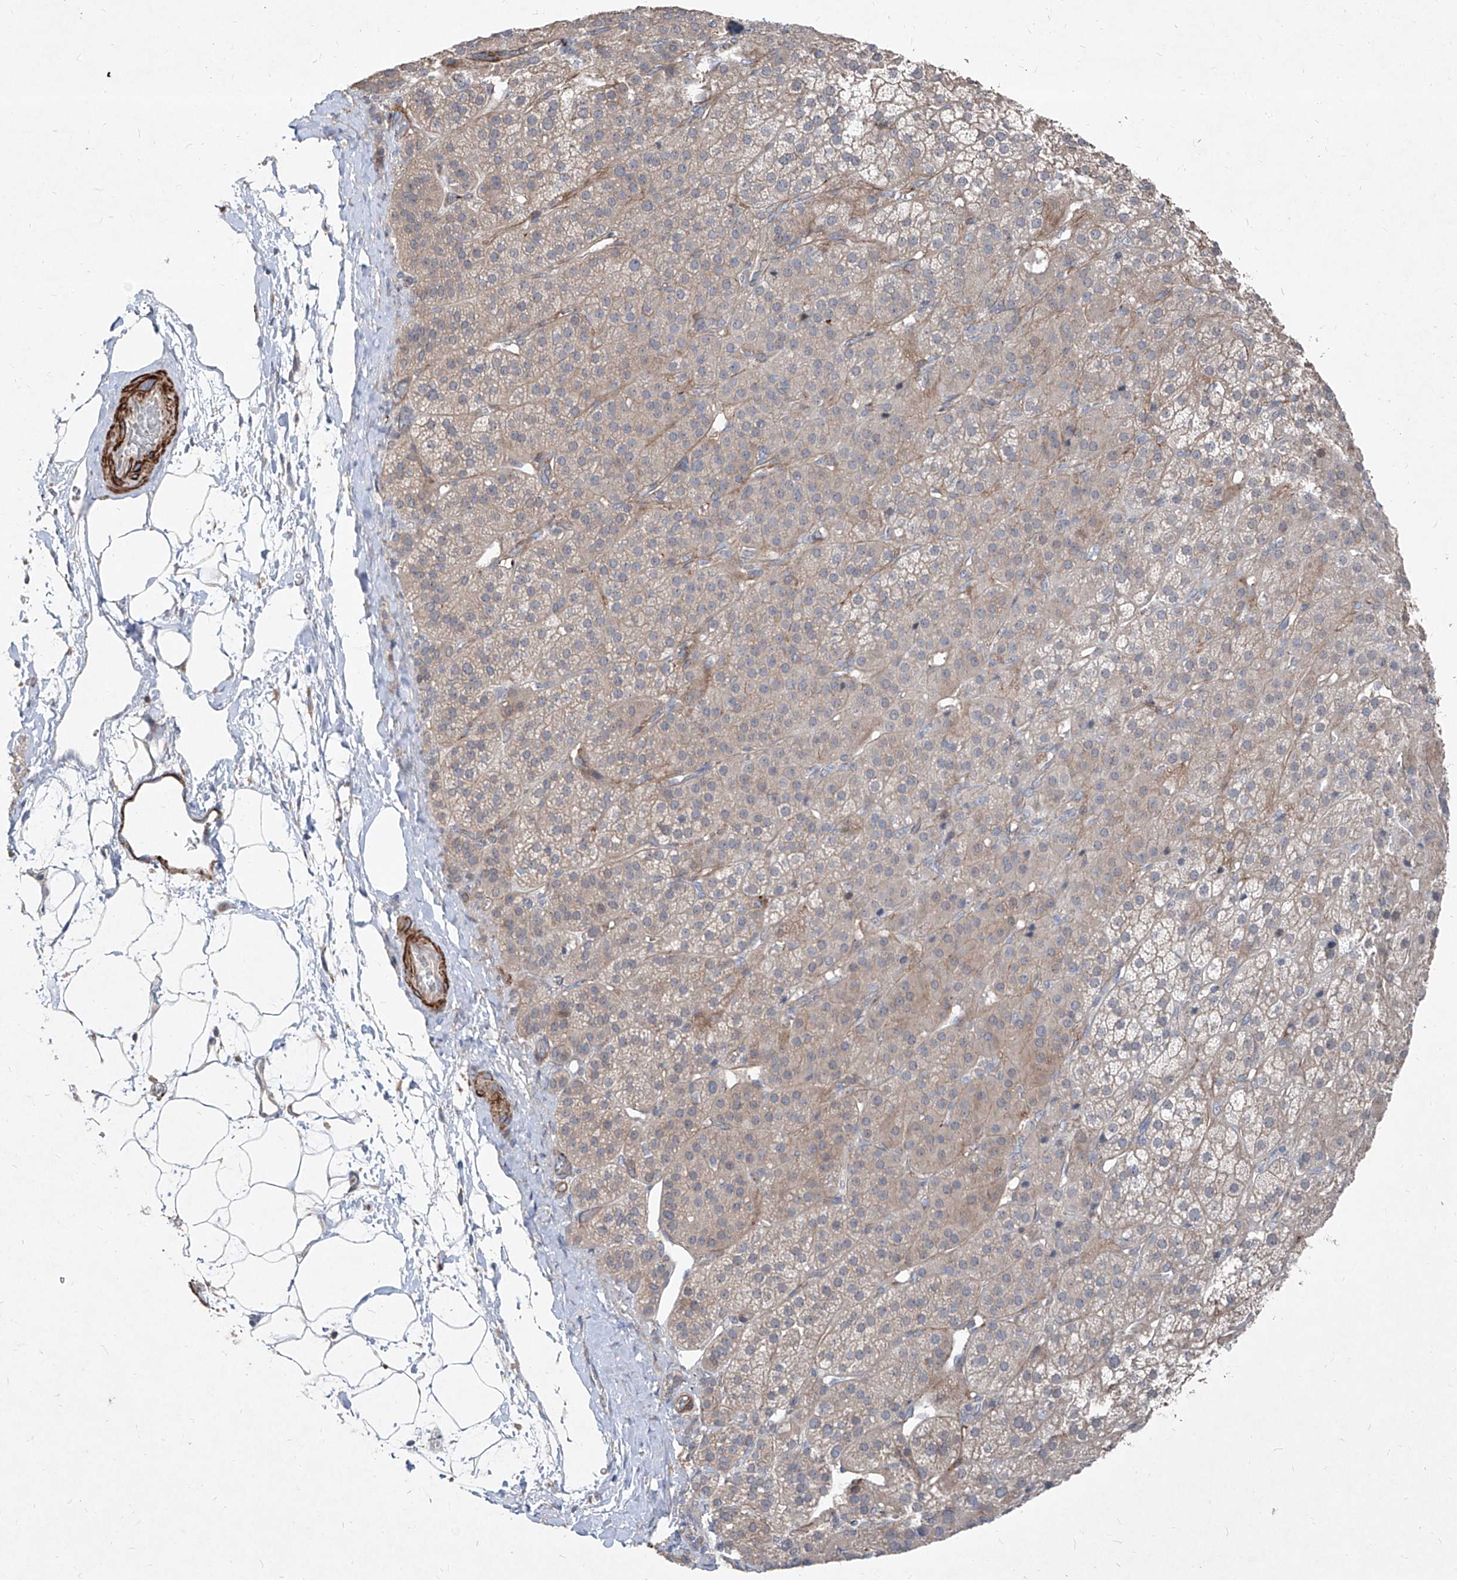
{"staining": {"intensity": "weak", "quantity": ">75%", "location": "cytoplasmic/membranous"}, "tissue": "adrenal gland", "cell_type": "Glandular cells", "image_type": "normal", "snomed": [{"axis": "morphology", "description": "Normal tissue, NOS"}, {"axis": "topography", "description": "Adrenal gland"}], "caption": "Immunohistochemistry micrograph of unremarkable adrenal gland: human adrenal gland stained using immunohistochemistry demonstrates low levels of weak protein expression localized specifically in the cytoplasmic/membranous of glandular cells, appearing as a cytoplasmic/membranous brown color.", "gene": "UFD1", "patient": {"sex": "female", "age": 57}}